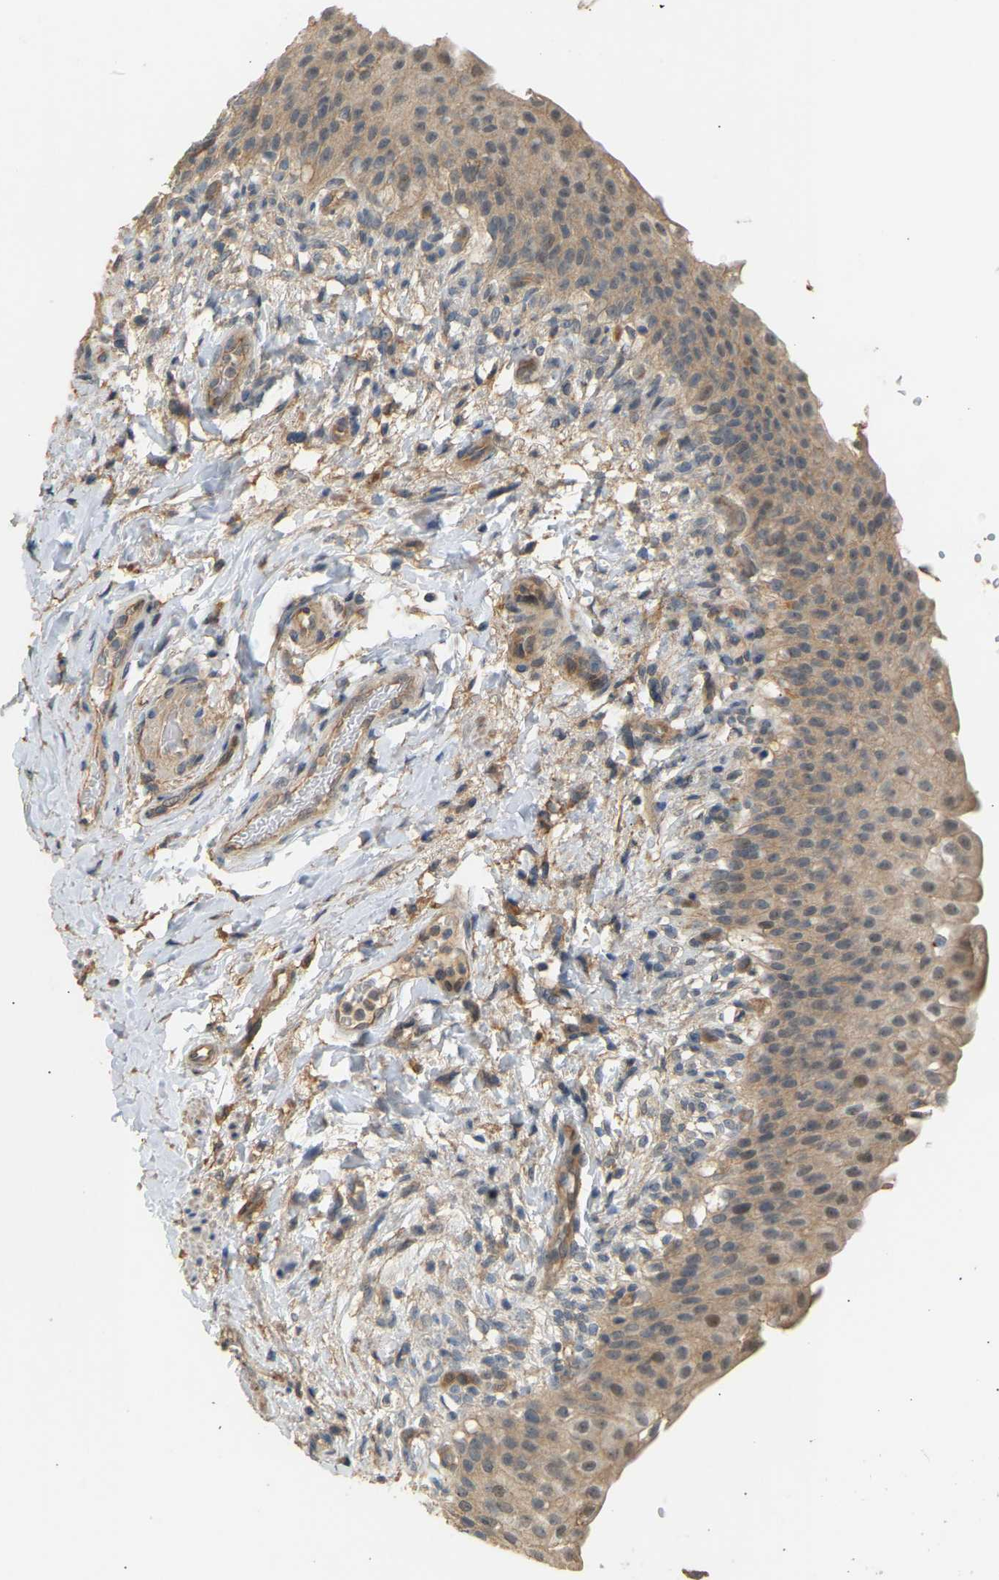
{"staining": {"intensity": "weak", "quantity": ">75%", "location": "cytoplasmic/membranous,nuclear"}, "tissue": "urinary bladder", "cell_type": "Urothelial cells", "image_type": "normal", "snomed": [{"axis": "morphology", "description": "Normal tissue, NOS"}, {"axis": "topography", "description": "Urinary bladder"}], "caption": "Urothelial cells show low levels of weak cytoplasmic/membranous,nuclear positivity in approximately >75% of cells in unremarkable urinary bladder.", "gene": "RGL1", "patient": {"sex": "female", "age": 60}}